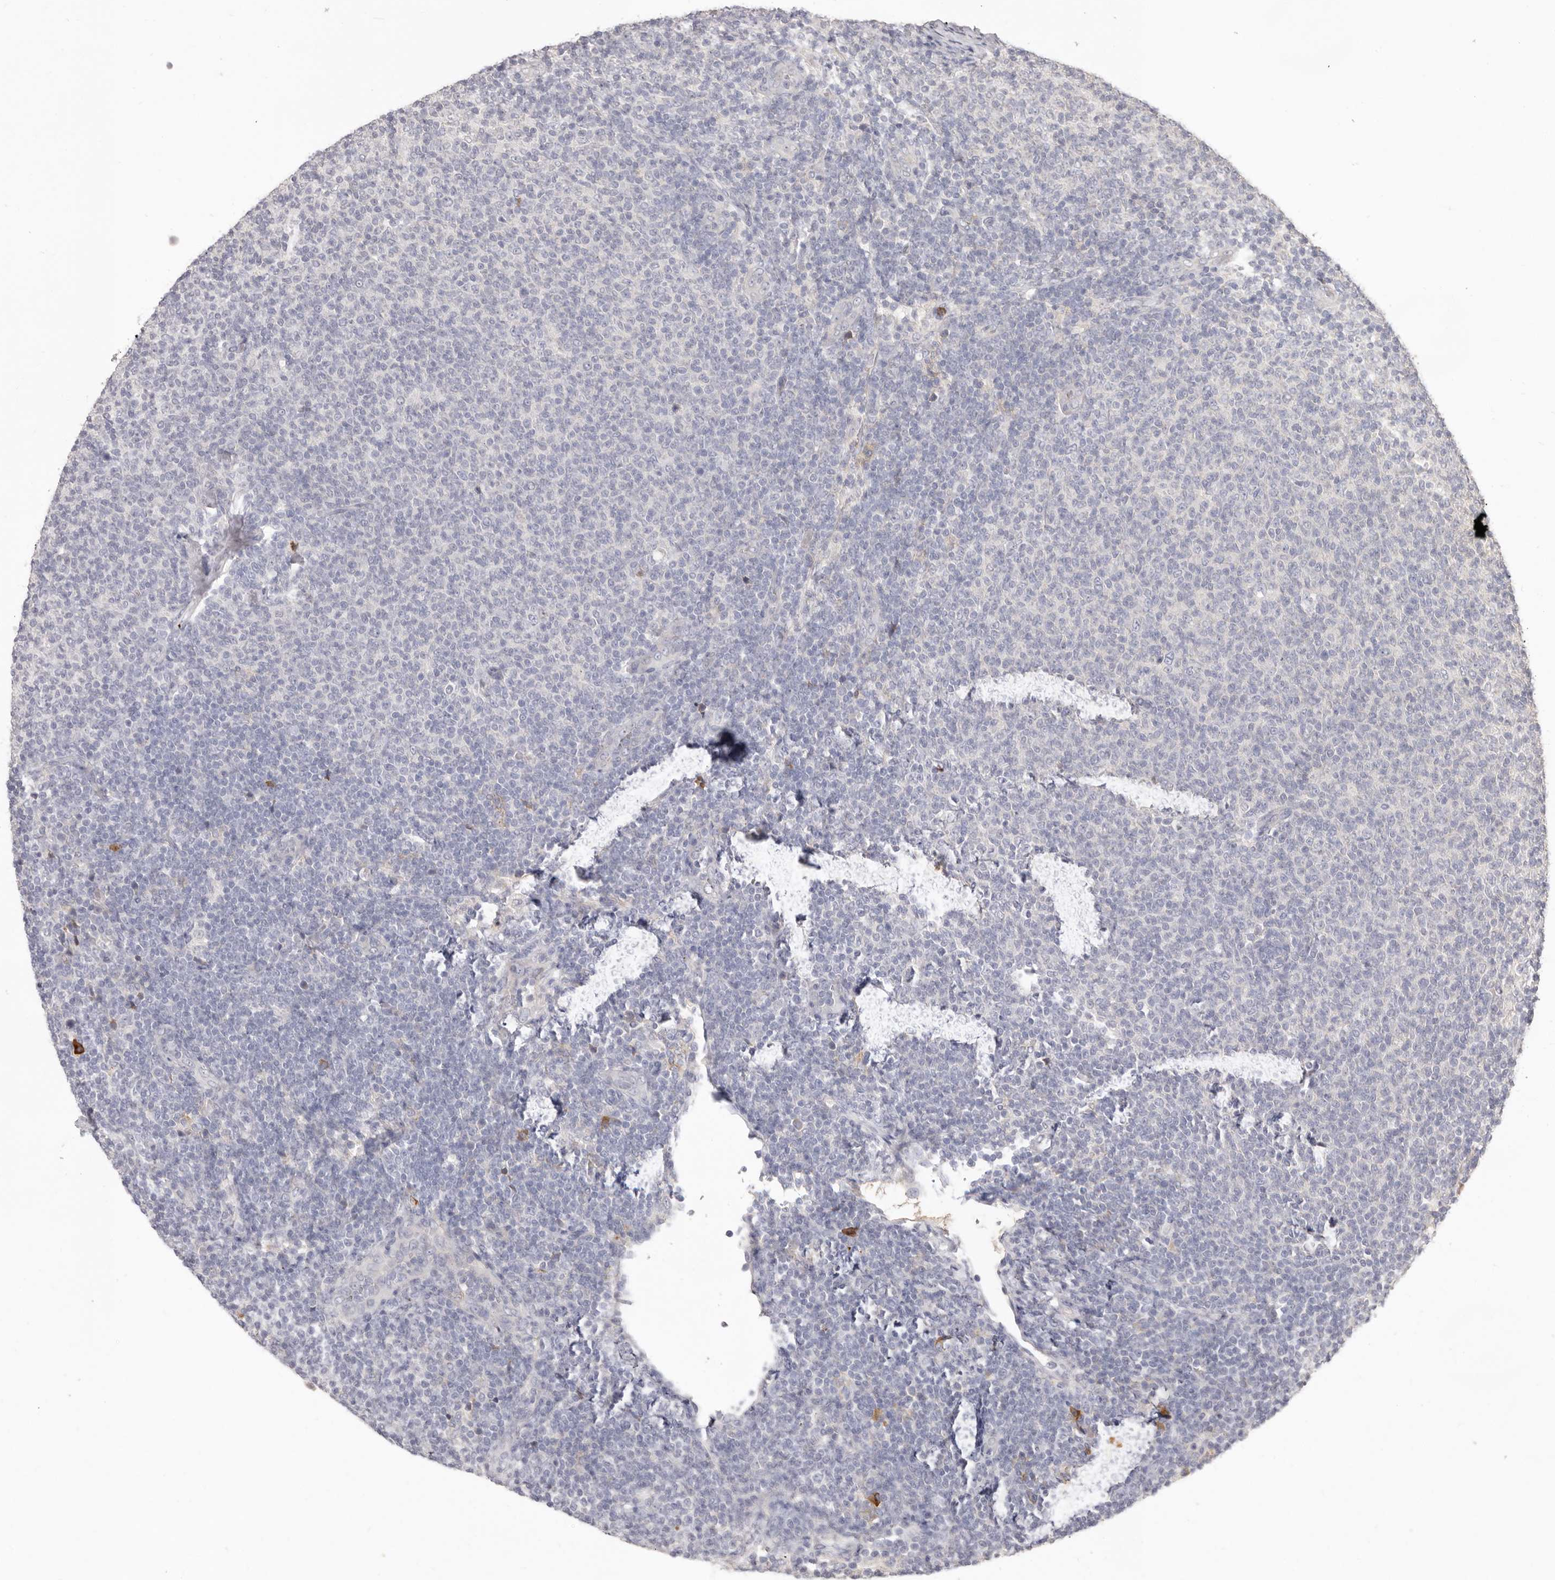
{"staining": {"intensity": "negative", "quantity": "none", "location": "none"}, "tissue": "lymphoma", "cell_type": "Tumor cells", "image_type": "cancer", "snomed": [{"axis": "morphology", "description": "Malignant lymphoma, non-Hodgkin's type, Low grade"}, {"axis": "topography", "description": "Lymph node"}], "caption": "High magnification brightfield microscopy of malignant lymphoma, non-Hodgkin's type (low-grade) stained with DAB (3,3'-diaminobenzidine) (brown) and counterstained with hematoxylin (blue): tumor cells show no significant expression. (DAB (3,3'-diaminobenzidine) immunohistochemistry with hematoxylin counter stain).", "gene": "HCAR2", "patient": {"sex": "male", "age": 66}}